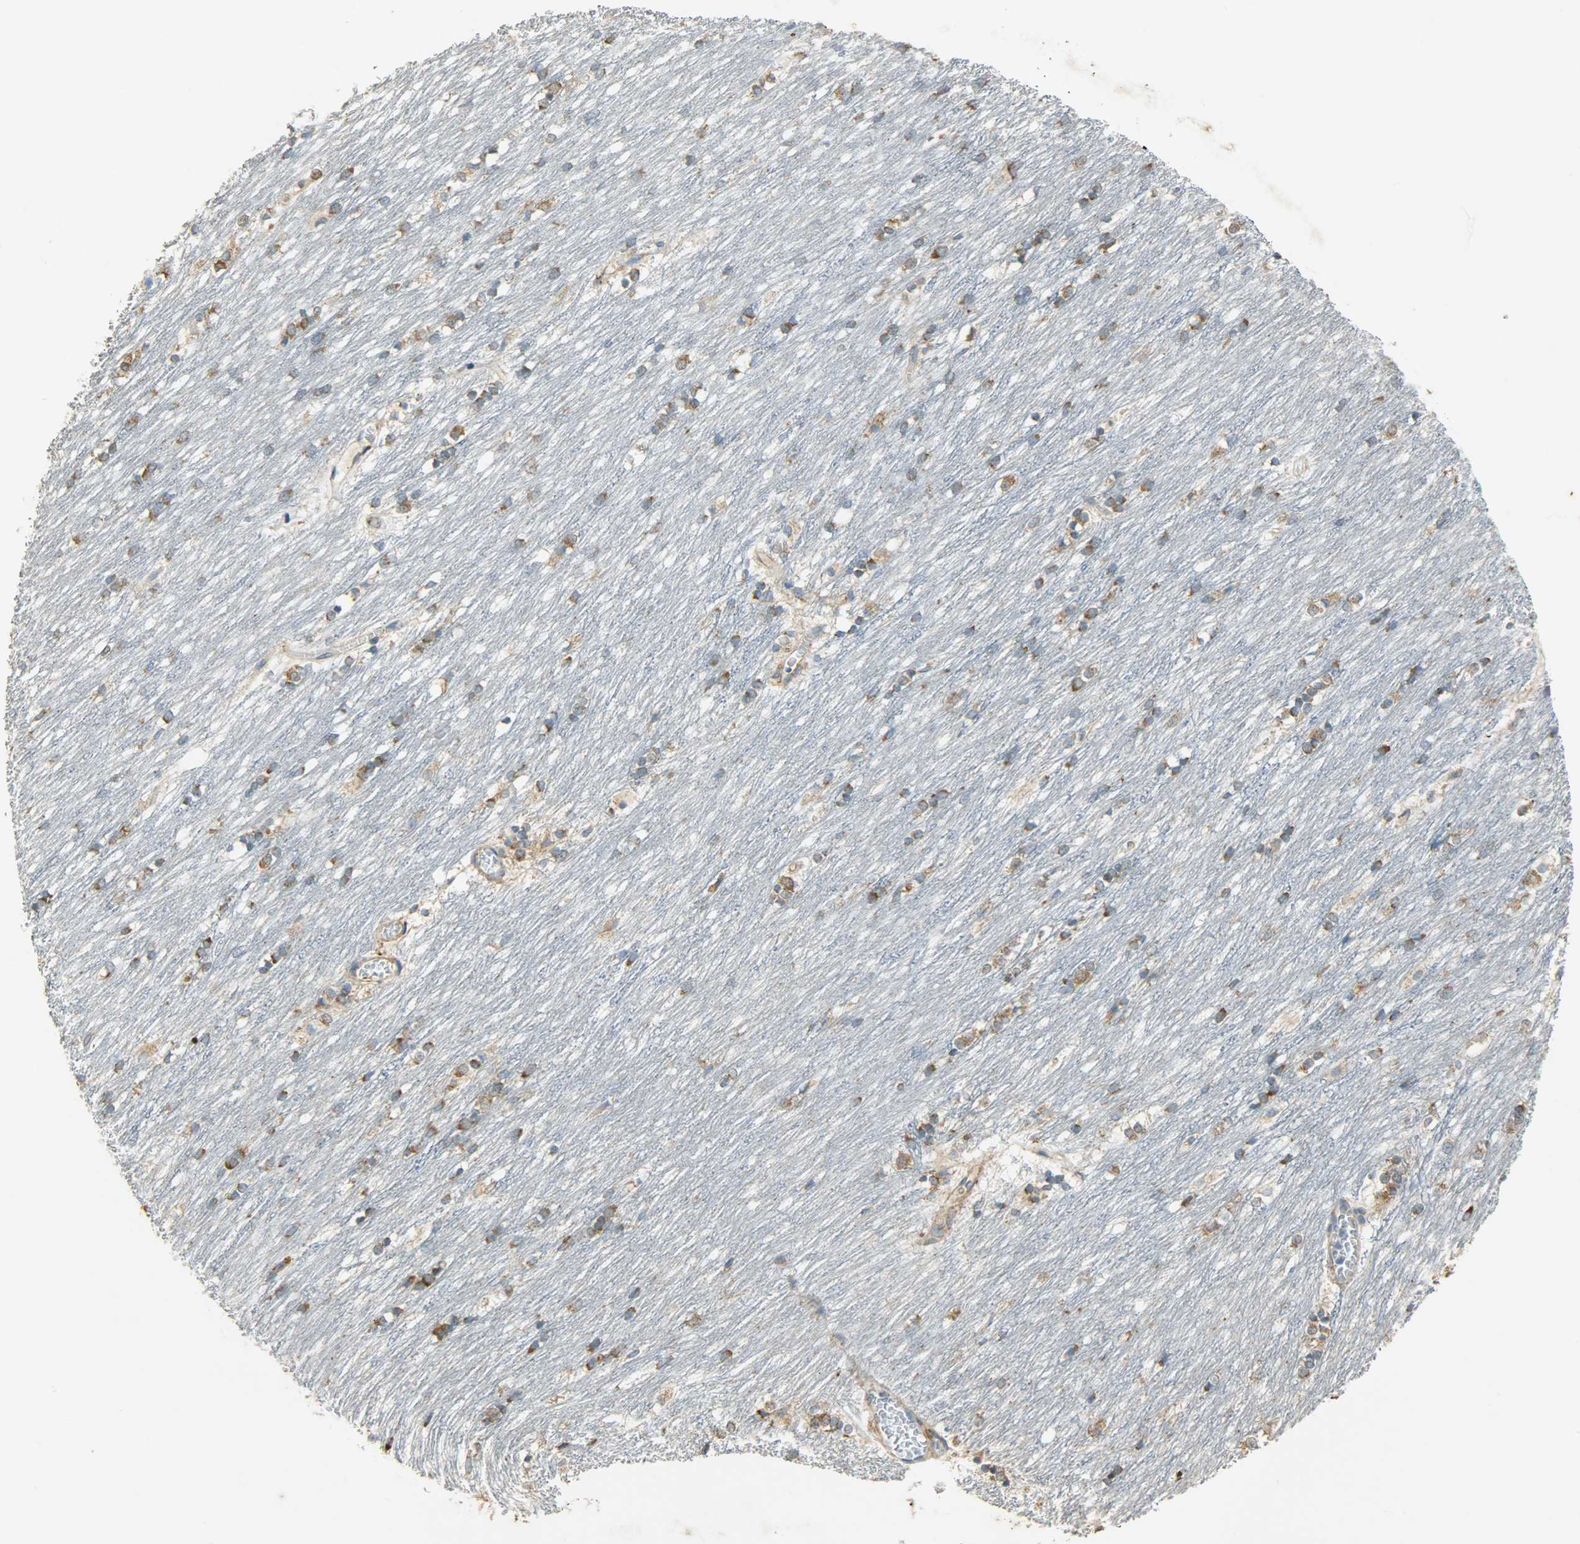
{"staining": {"intensity": "strong", "quantity": ">75%", "location": "cytoplasmic/membranous"}, "tissue": "caudate", "cell_type": "Glial cells", "image_type": "normal", "snomed": [{"axis": "morphology", "description": "Normal tissue, NOS"}, {"axis": "topography", "description": "Lateral ventricle wall"}], "caption": "High-power microscopy captured an immunohistochemistry micrograph of unremarkable caudate, revealing strong cytoplasmic/membranous expression in about >75% of glial cells.", "gene": "HSPA5", "patient": {"sex": "female", "age": 19}}